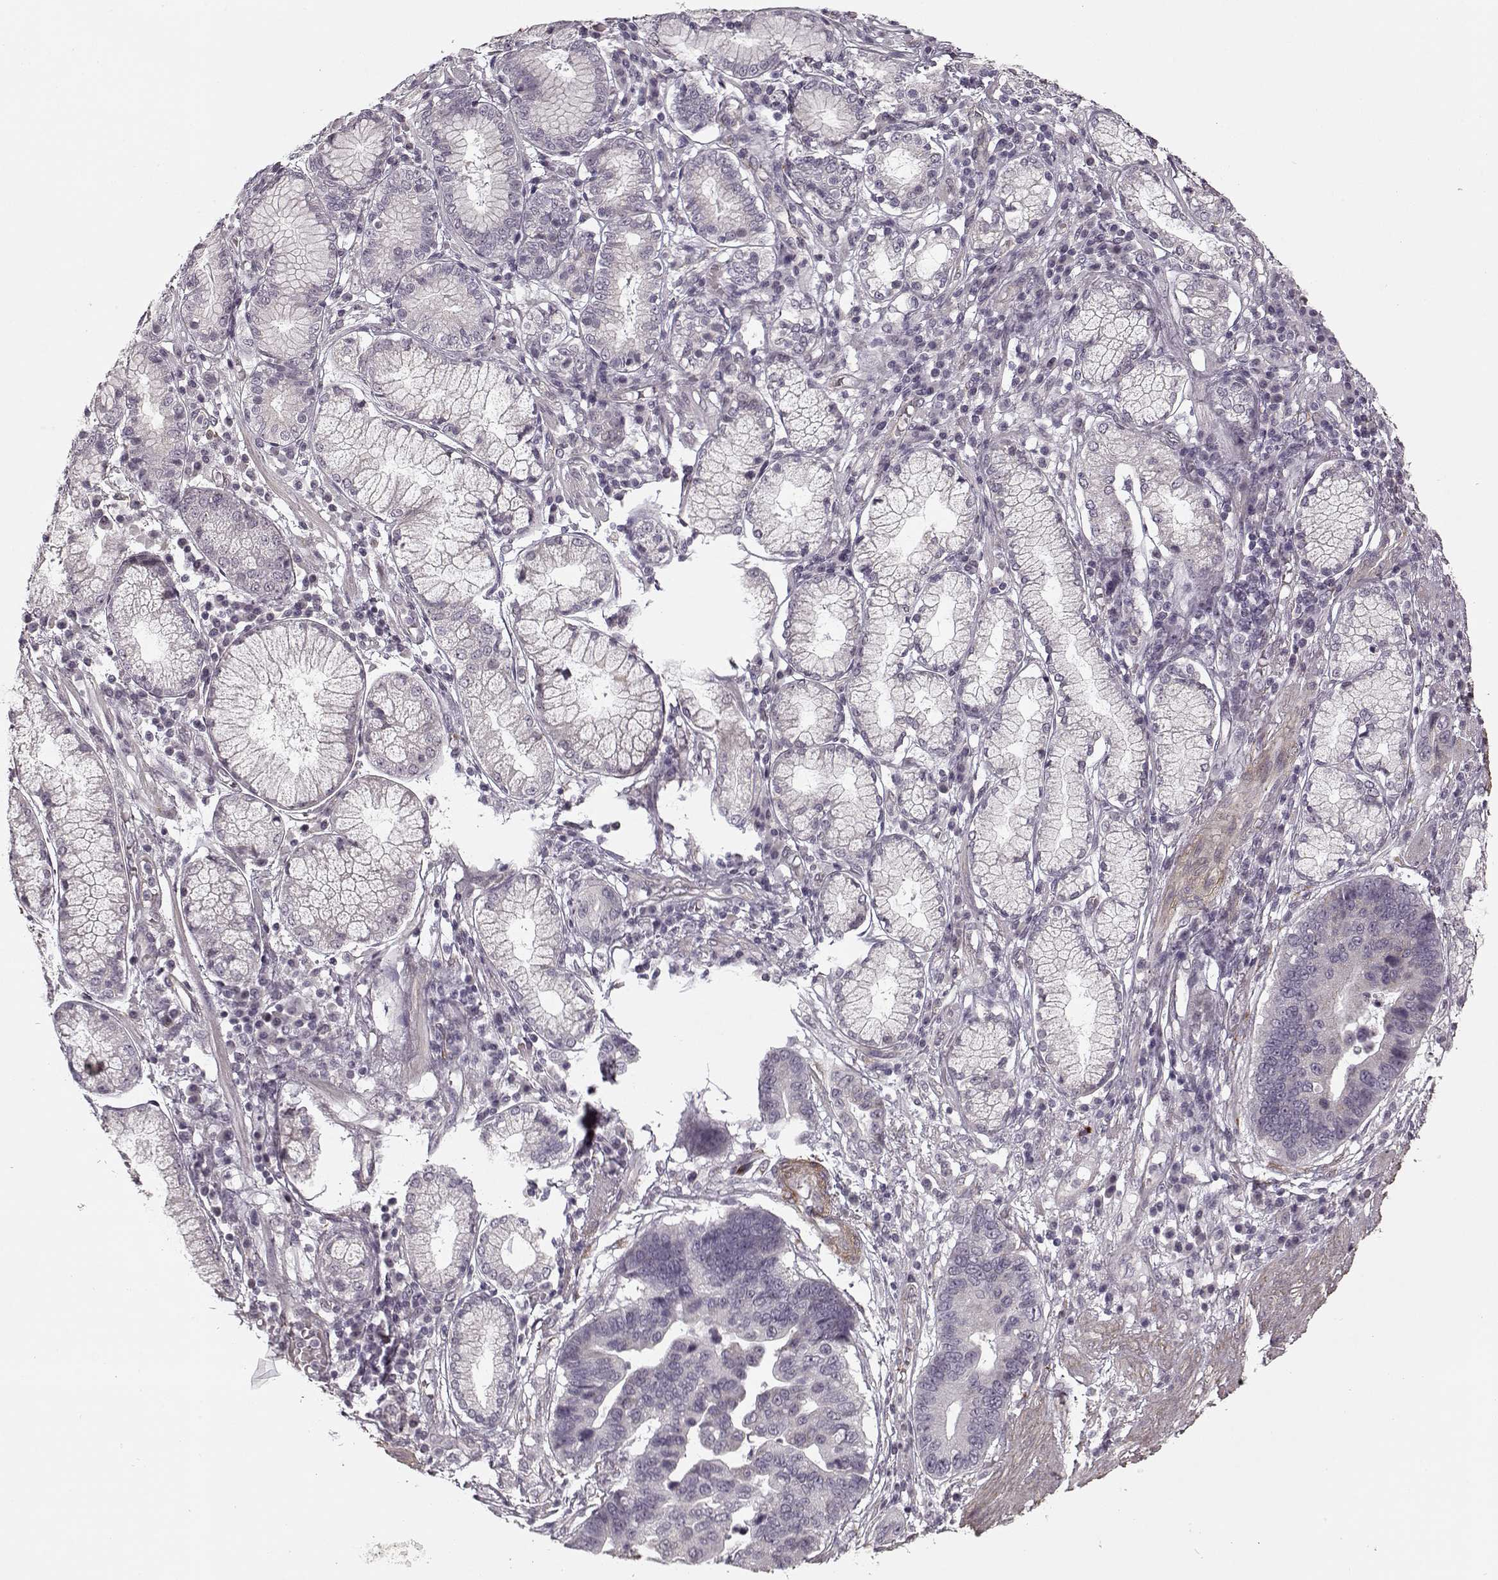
{"staining": {"intensity": "negative", "quantity": "none", "location": "none"}, "tissue": "stomach cancer", "cell_type": "Tumor cells", "image_type": "cancer", "snomed": [{"axis": "morphology", "description": "Adenocarcinoma, NOS"}, {"axis": "topography", "description": "Stomach"}], "caption": "Histopathology image shows no protein staining in tumor cells of stomach cancer (adenocarcinoma) tissue.", "gene": "LAMB2", "patient": {"sex": "male", "age": 84}}